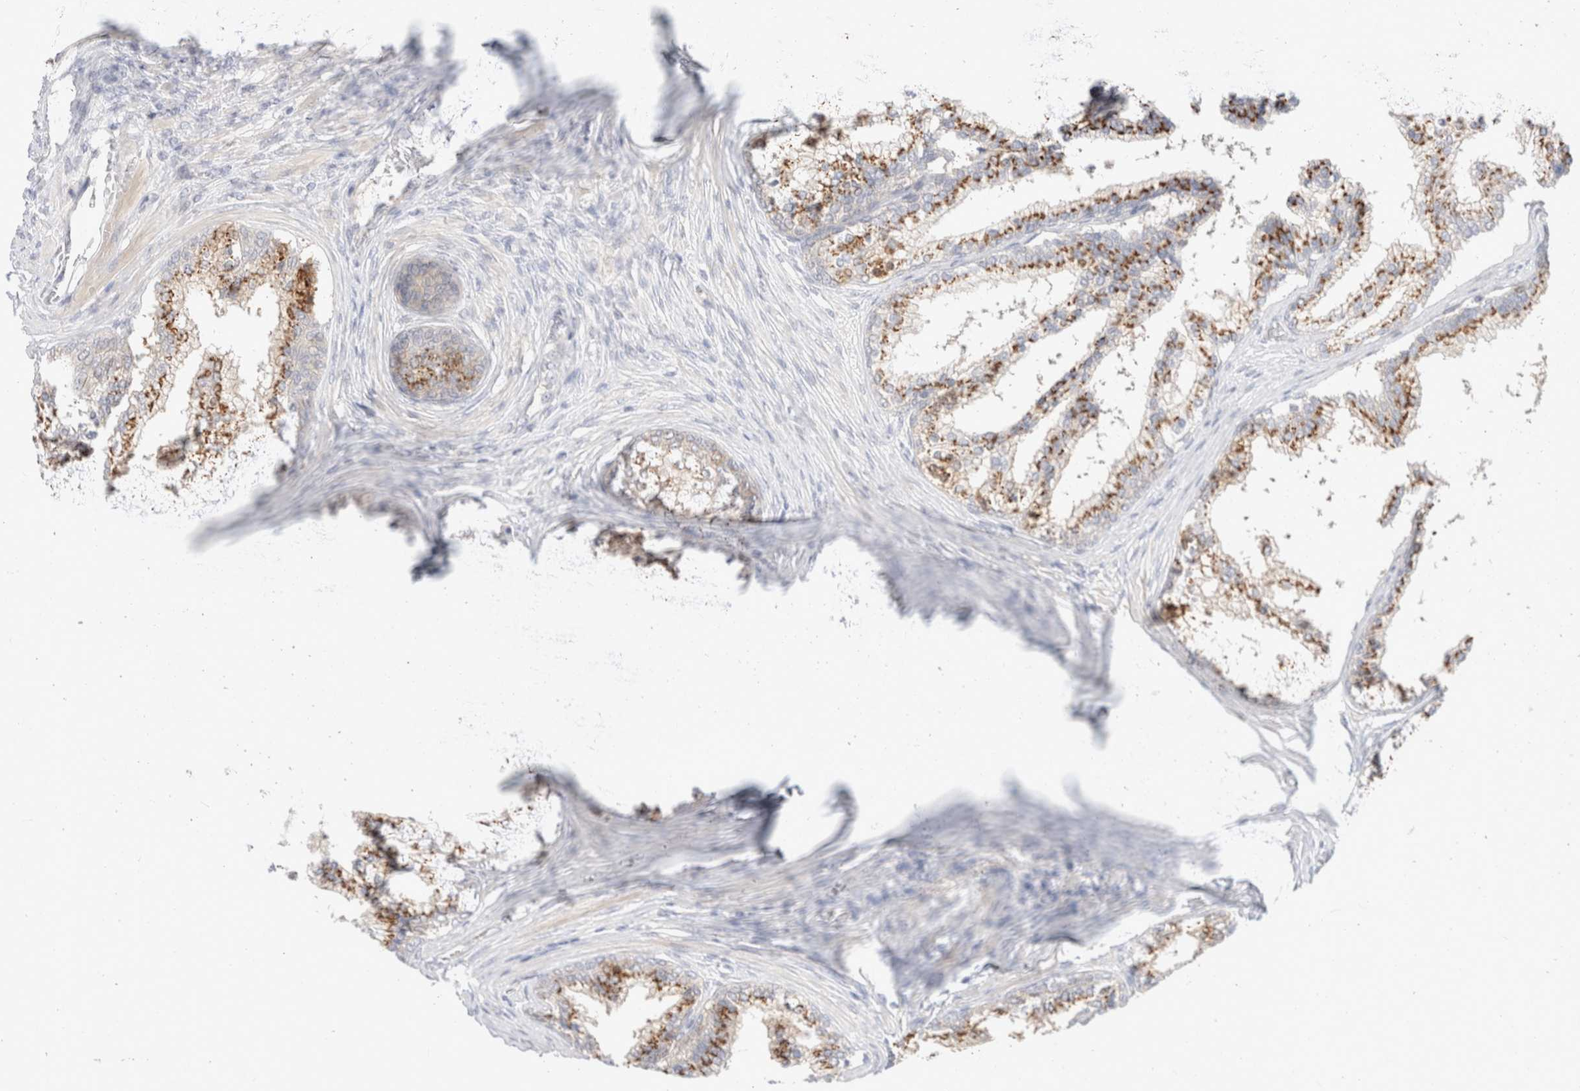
{"staining": {"intensity": "moderate", "quantity": ">75%", "location": "cytoplasmic/membranous"}, "tissue": "prostate cancer", "cell_type": "Tumor cells", "image_type": "cancer", "snomed": [{"axis": "morphology", "description": "Adenocarcinoma, High grade"}, {"axis": "topography", "description": "Prostate"}], "caption": "Human prostate high-grade adenocarcinoma stained with a protein marker reveals moderate staining in tumor cells.", "gene": "EFCAB13", "patient": {"sex": "male", "age": 56}}